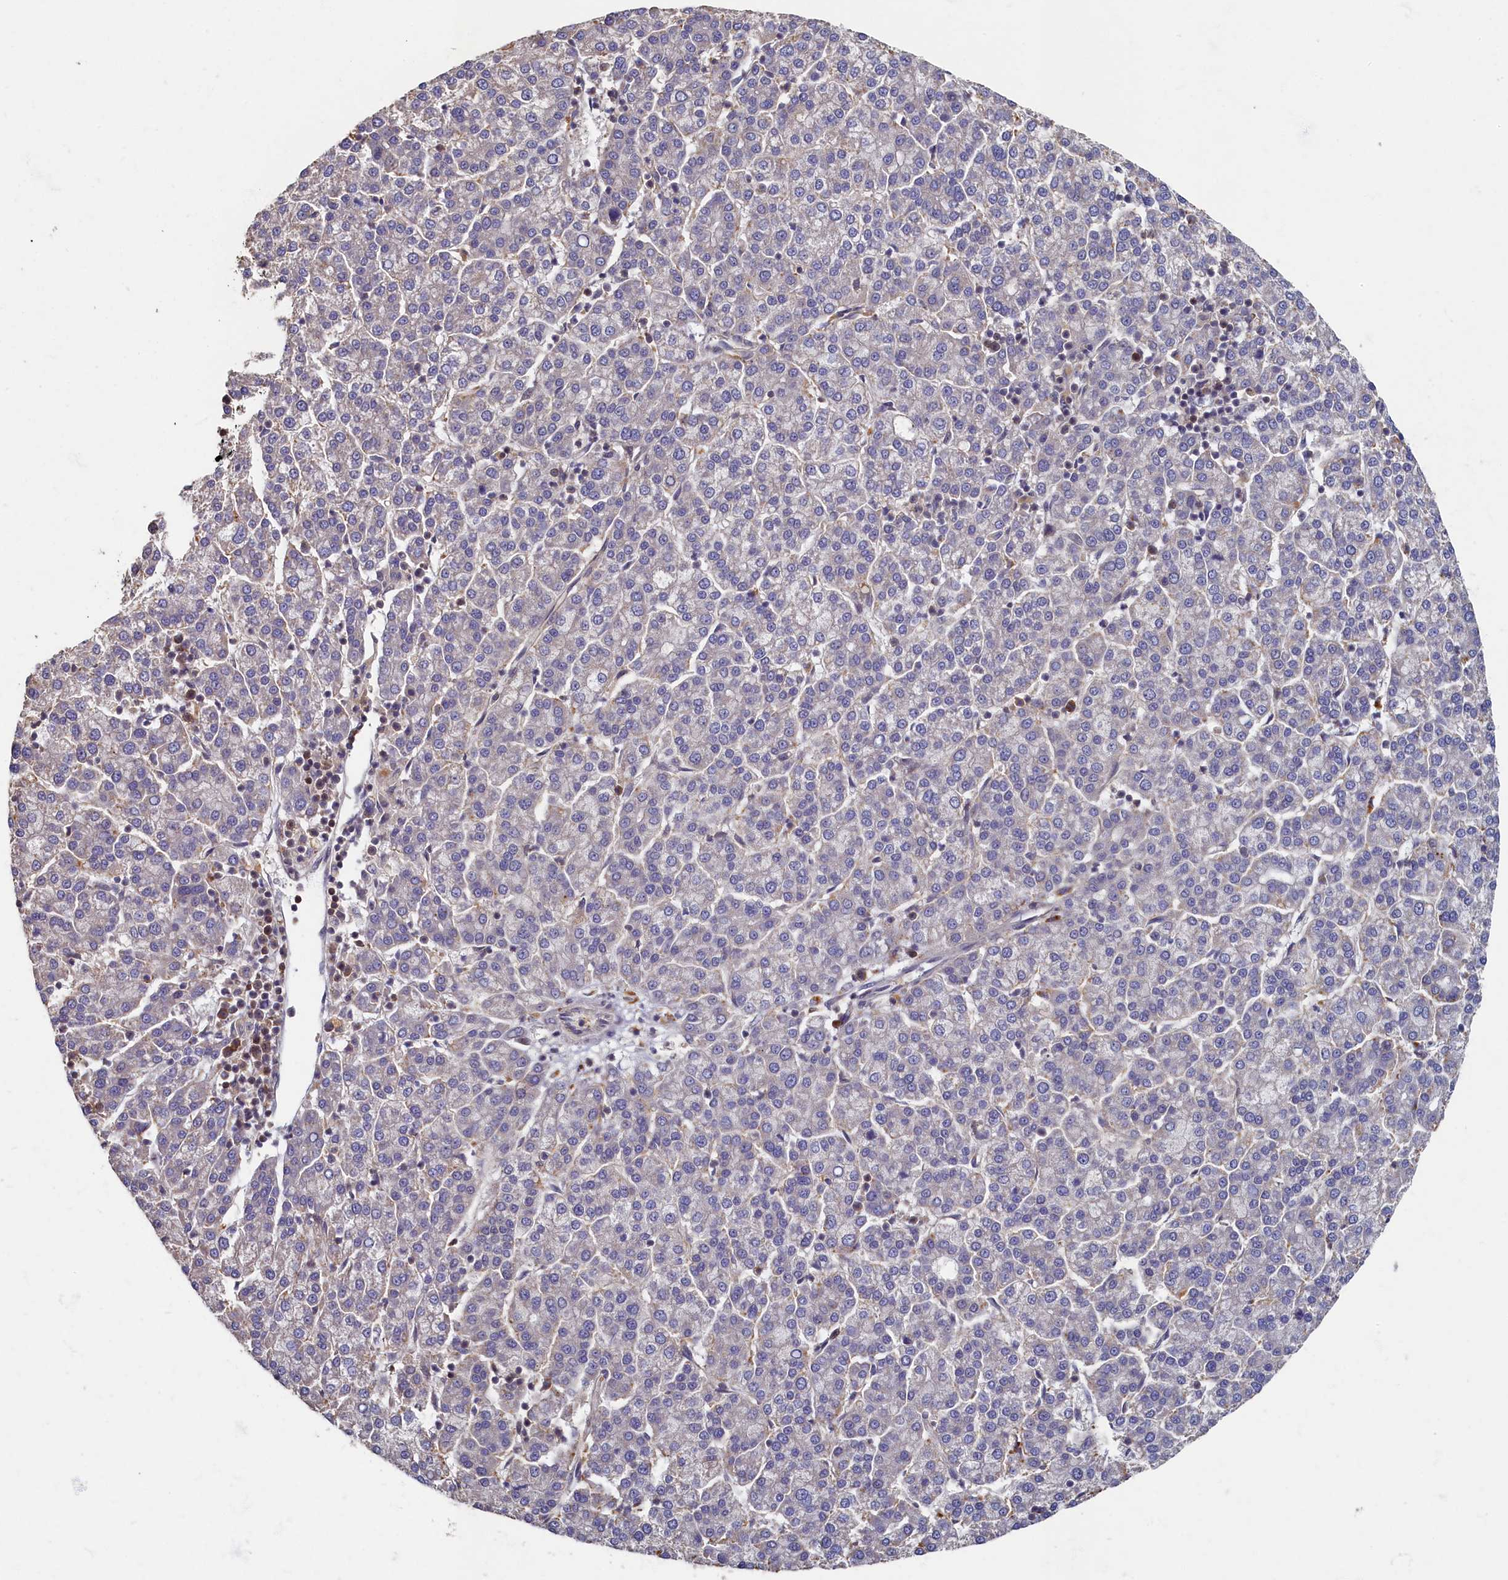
{"staining": {"intensity": "negative", "quantity": "none", "location": "none"}, "tissue": "liver cancer", "cell_type": "Tumor cells", "image_type": "cancer", "snomed": [{"axis": "morphology", "description": "Carcinoma, Hepatocellular, NOS"}, {"axis": "topography", "description": "Liver"}], "caption": "The immunohistochemistry (IHC) histopathology image has no significant positivity in tumor cells of liver cancer (hepatocellular carcinoma) tissue.", "gene": "HUNK", "patient": {"sex": "female", "age": 58}}